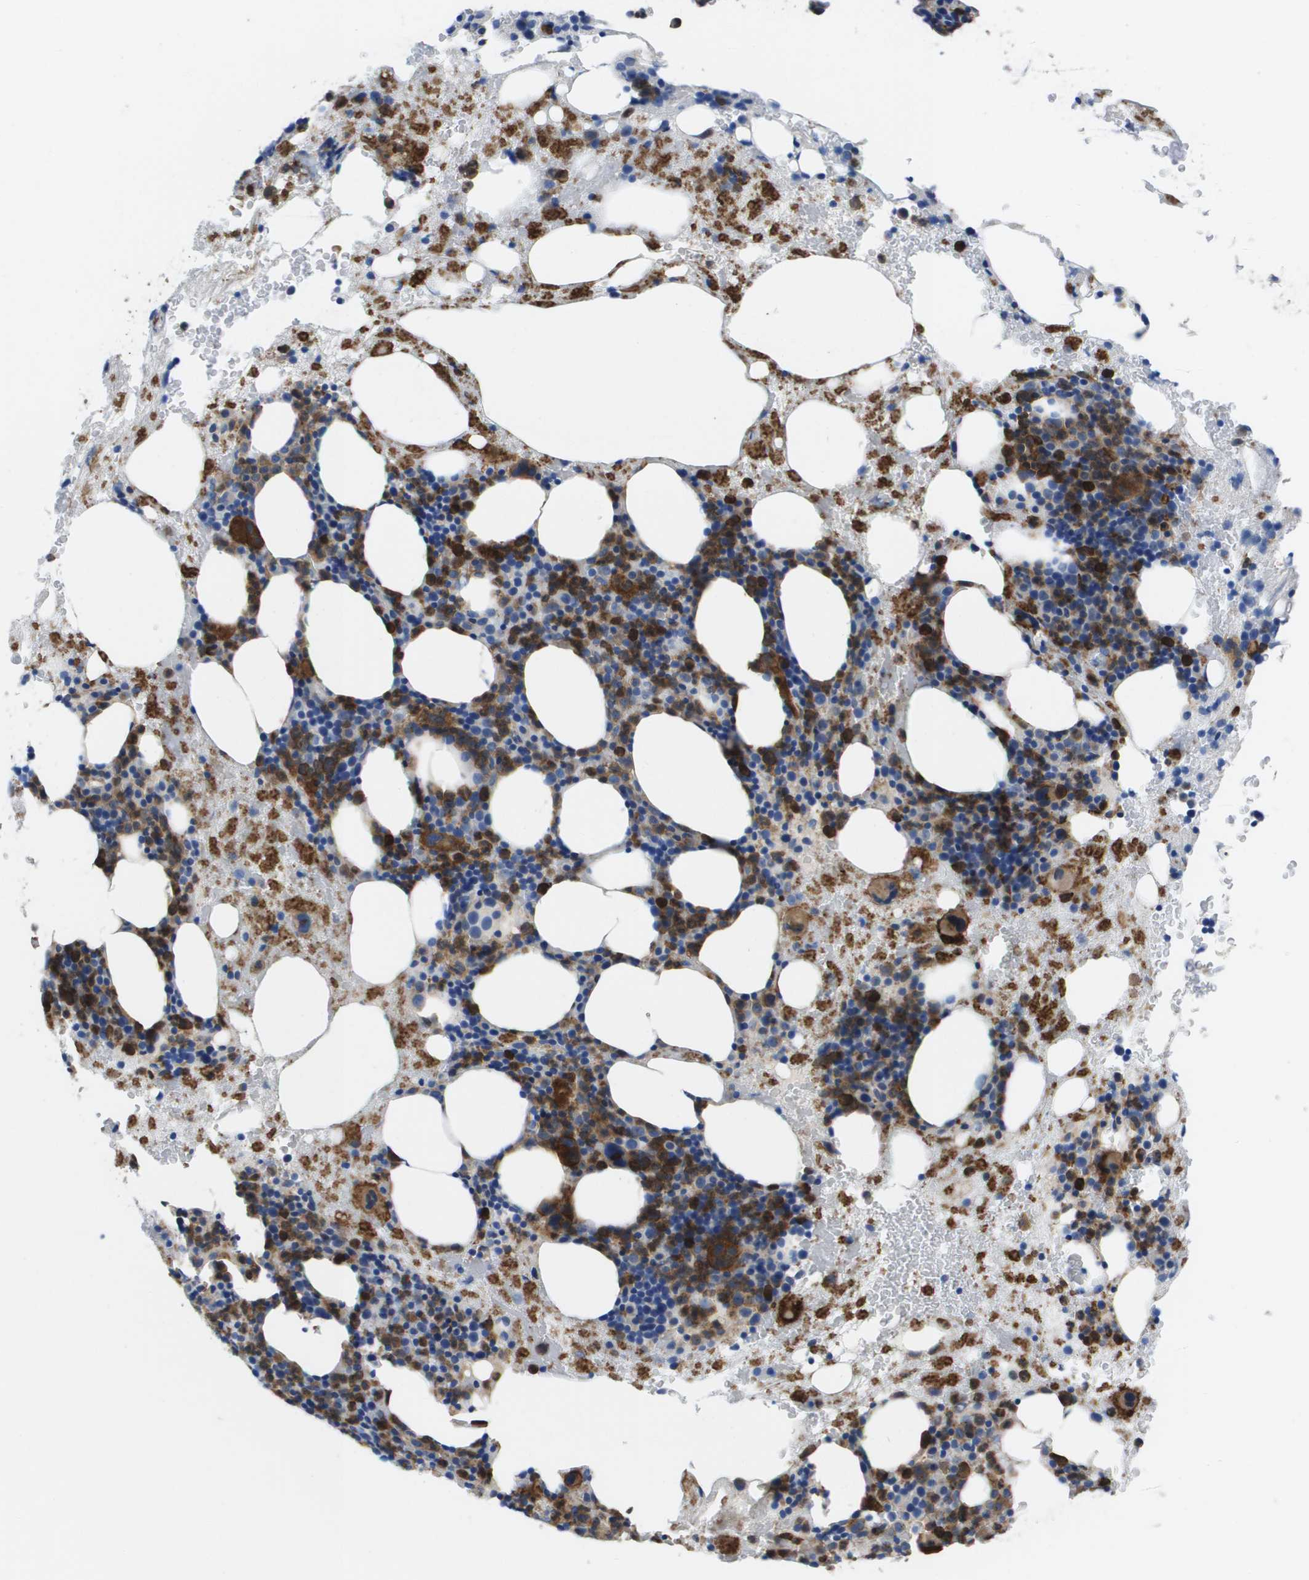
{"staining": {"intensity": "strong", "quantity": "25%-75%", "location": "cytoplasmic/membranous"}, "tissue": "bone marrow", "cell_type": "Hematopoietic cells", "image_type": "normal", "snomed": [{"axis": "morphology", "description": "Normal tissue, NOS"}, {"axis": "morphology", "description": "Inflammation, NOS"}, {"axis": "topography", "description": "Bone marrow"}], "caption": "Immunohistochemical staining of unremarkable bone marrow displays strong cytoplasmic/membranous protein positivity in about 25%-75% of hematopoietic cells.", "gene": "SLC37A2", "patient": {"sex": "female", "age": 78}}